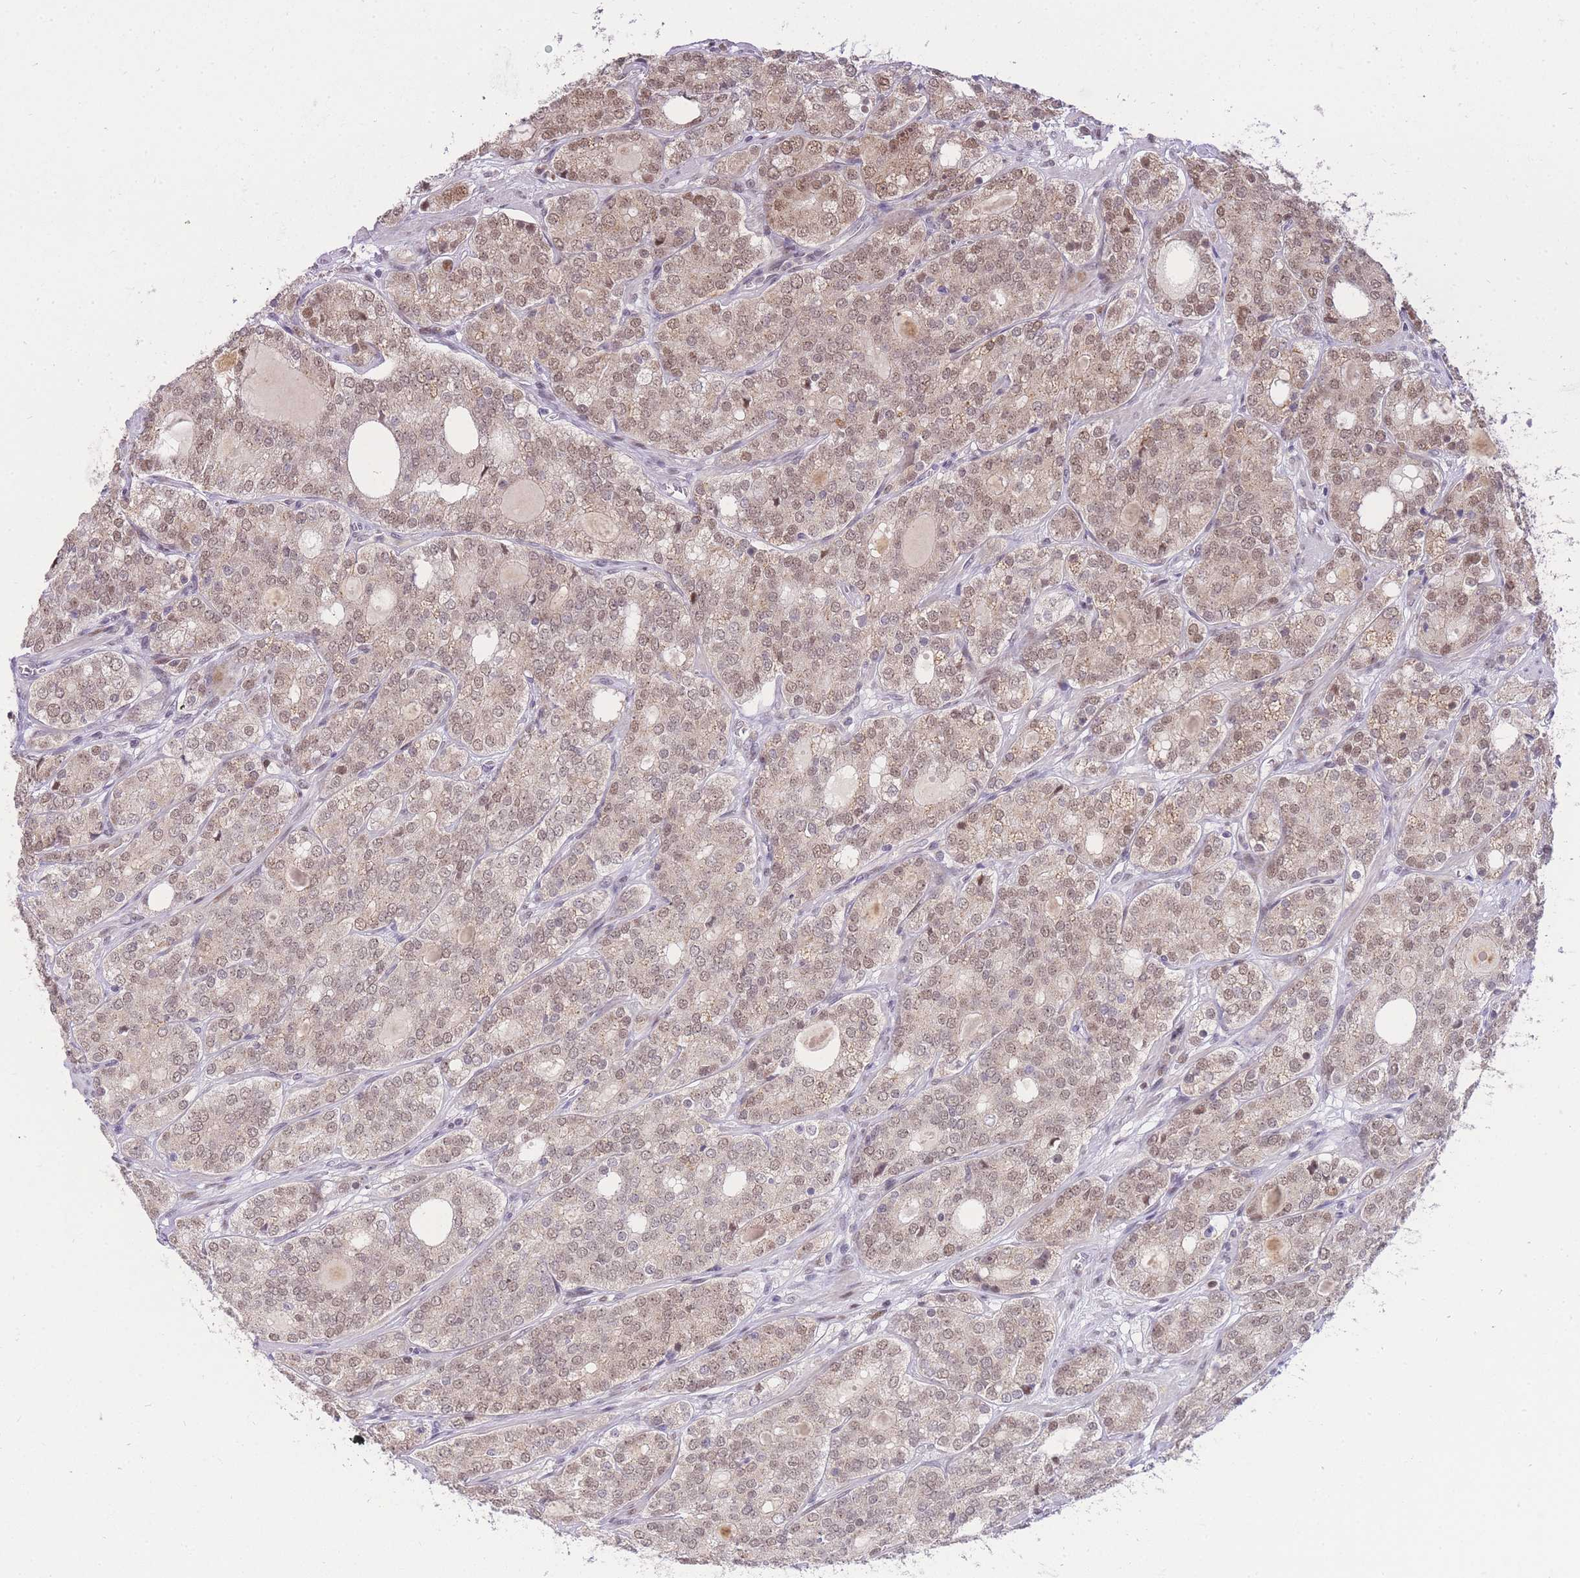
{"staining": {"intensity": "moderate", "quantity": ">75%", "location": "cytoplasmic/membranous,nuclear"}, "tissue": "prostate cancer", "cell_type": "Tumor cells", "image_type": "cancer", "snomed": [{"axis": "morphology", "description": "Adenocarcinoma, High grade"}, {"axis": "topography", "description": "Prostate"}], "caption": "Immunohistochemical staining of prostate adenocarcinoma (high-grade) displays medium levels of moderate cytoplasmic/membranous and nuclear expression in approximately >75% of tumor cells.", "gene": "PUS10", "patient": {"sex": "male", "age": 64}}